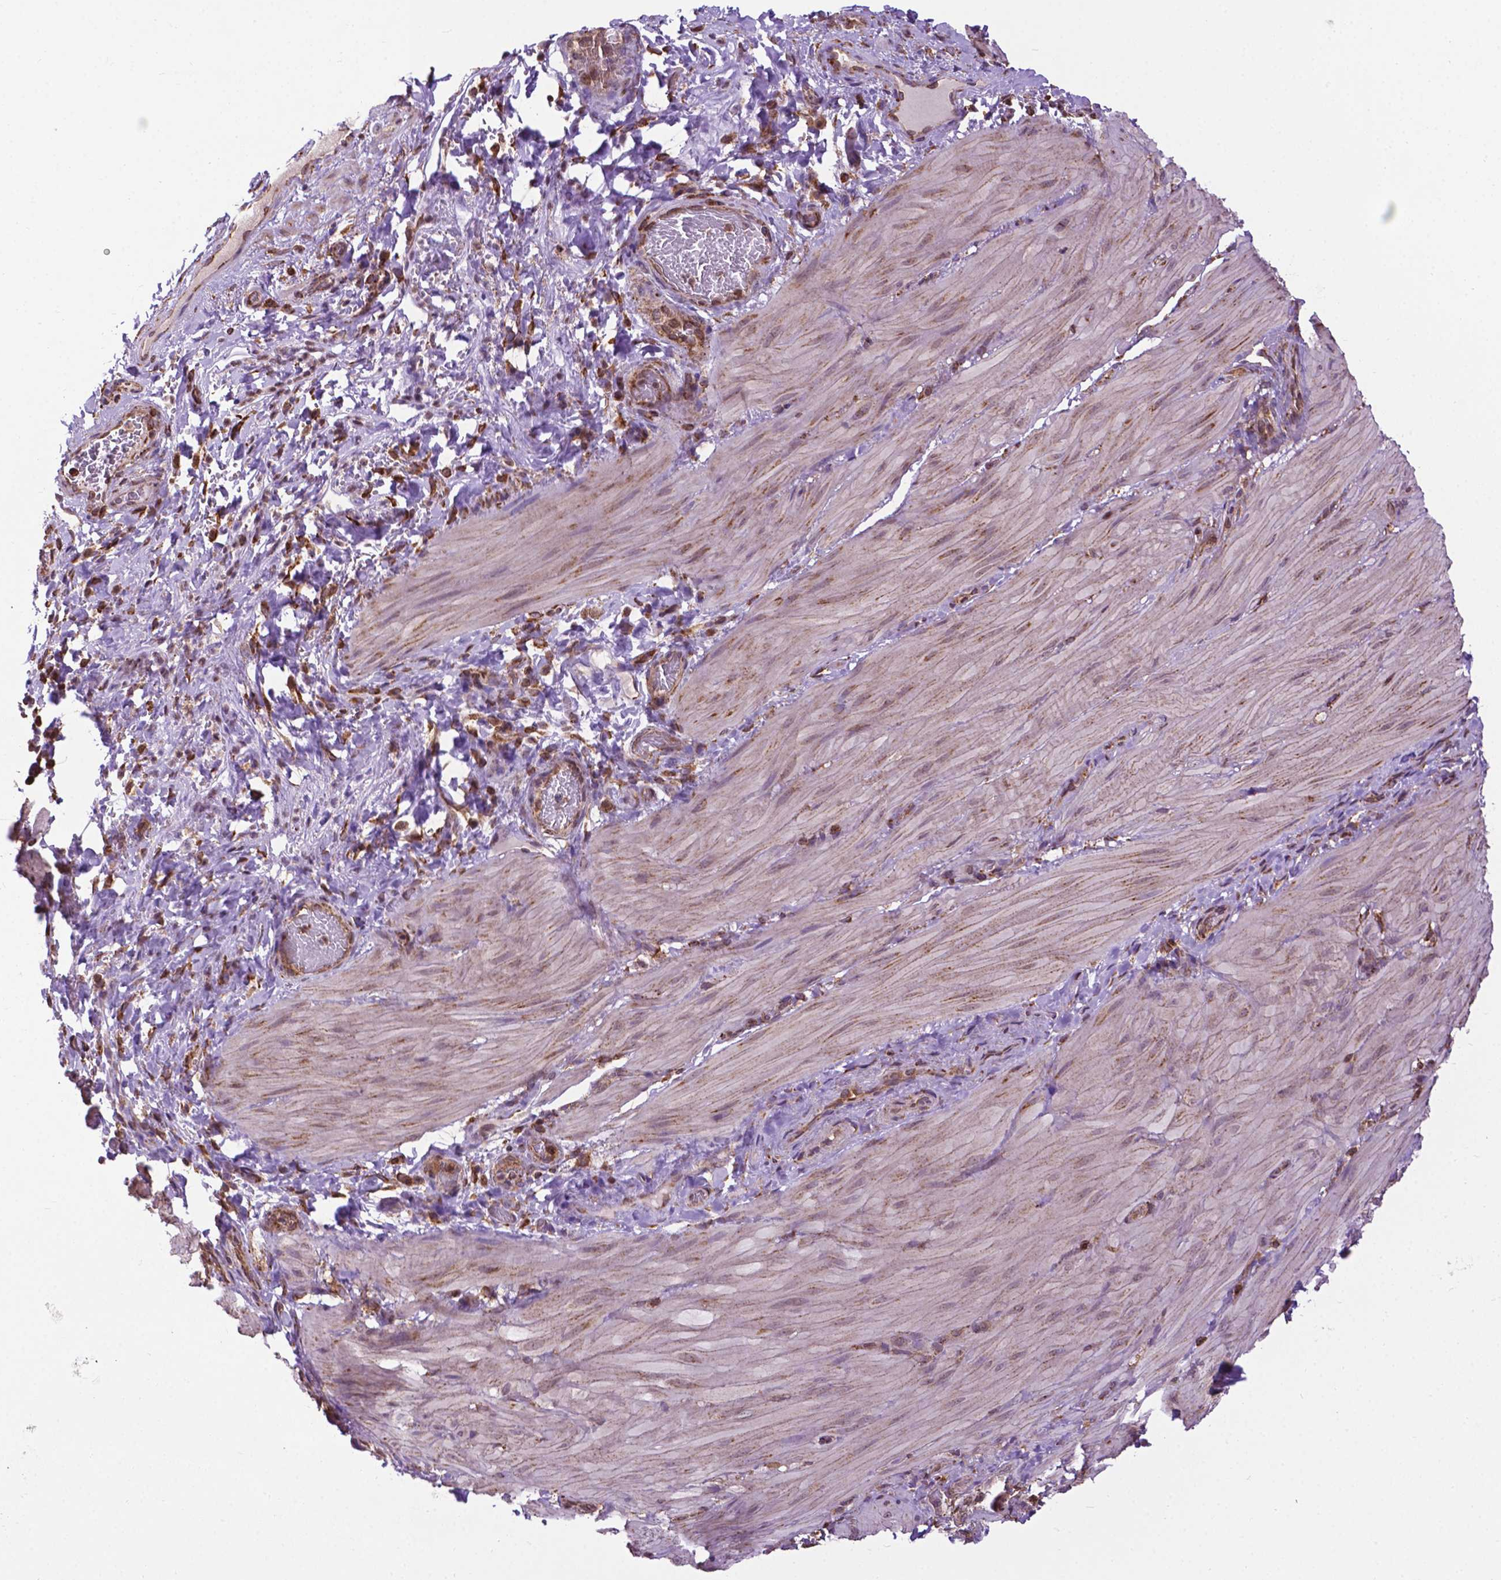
{"staining": {"intensity": "weak", "quantity": "25%-75%", "location": "cytoplasmic/membranous"}, "tissue": "smooth muscle", "cell_type": "Smooth muscle cells", "image_type": "normal", "snomed": [{"axis": "morphology", "description": "Normal tissue, NOS"}, {"axis": "topography", "description": "Smooth muscle"}, {"axis": "topography", "description": "Colon"}], "caption": "Immunohistochemistry of unremarkable smooth muscle demonstrates low levels of weak cytoplasmic/membranous expression in approximately 25%-75% of smooth muscle cells.", "gene": "GANAB", "patient": {"sex": "male", "age": 73}}